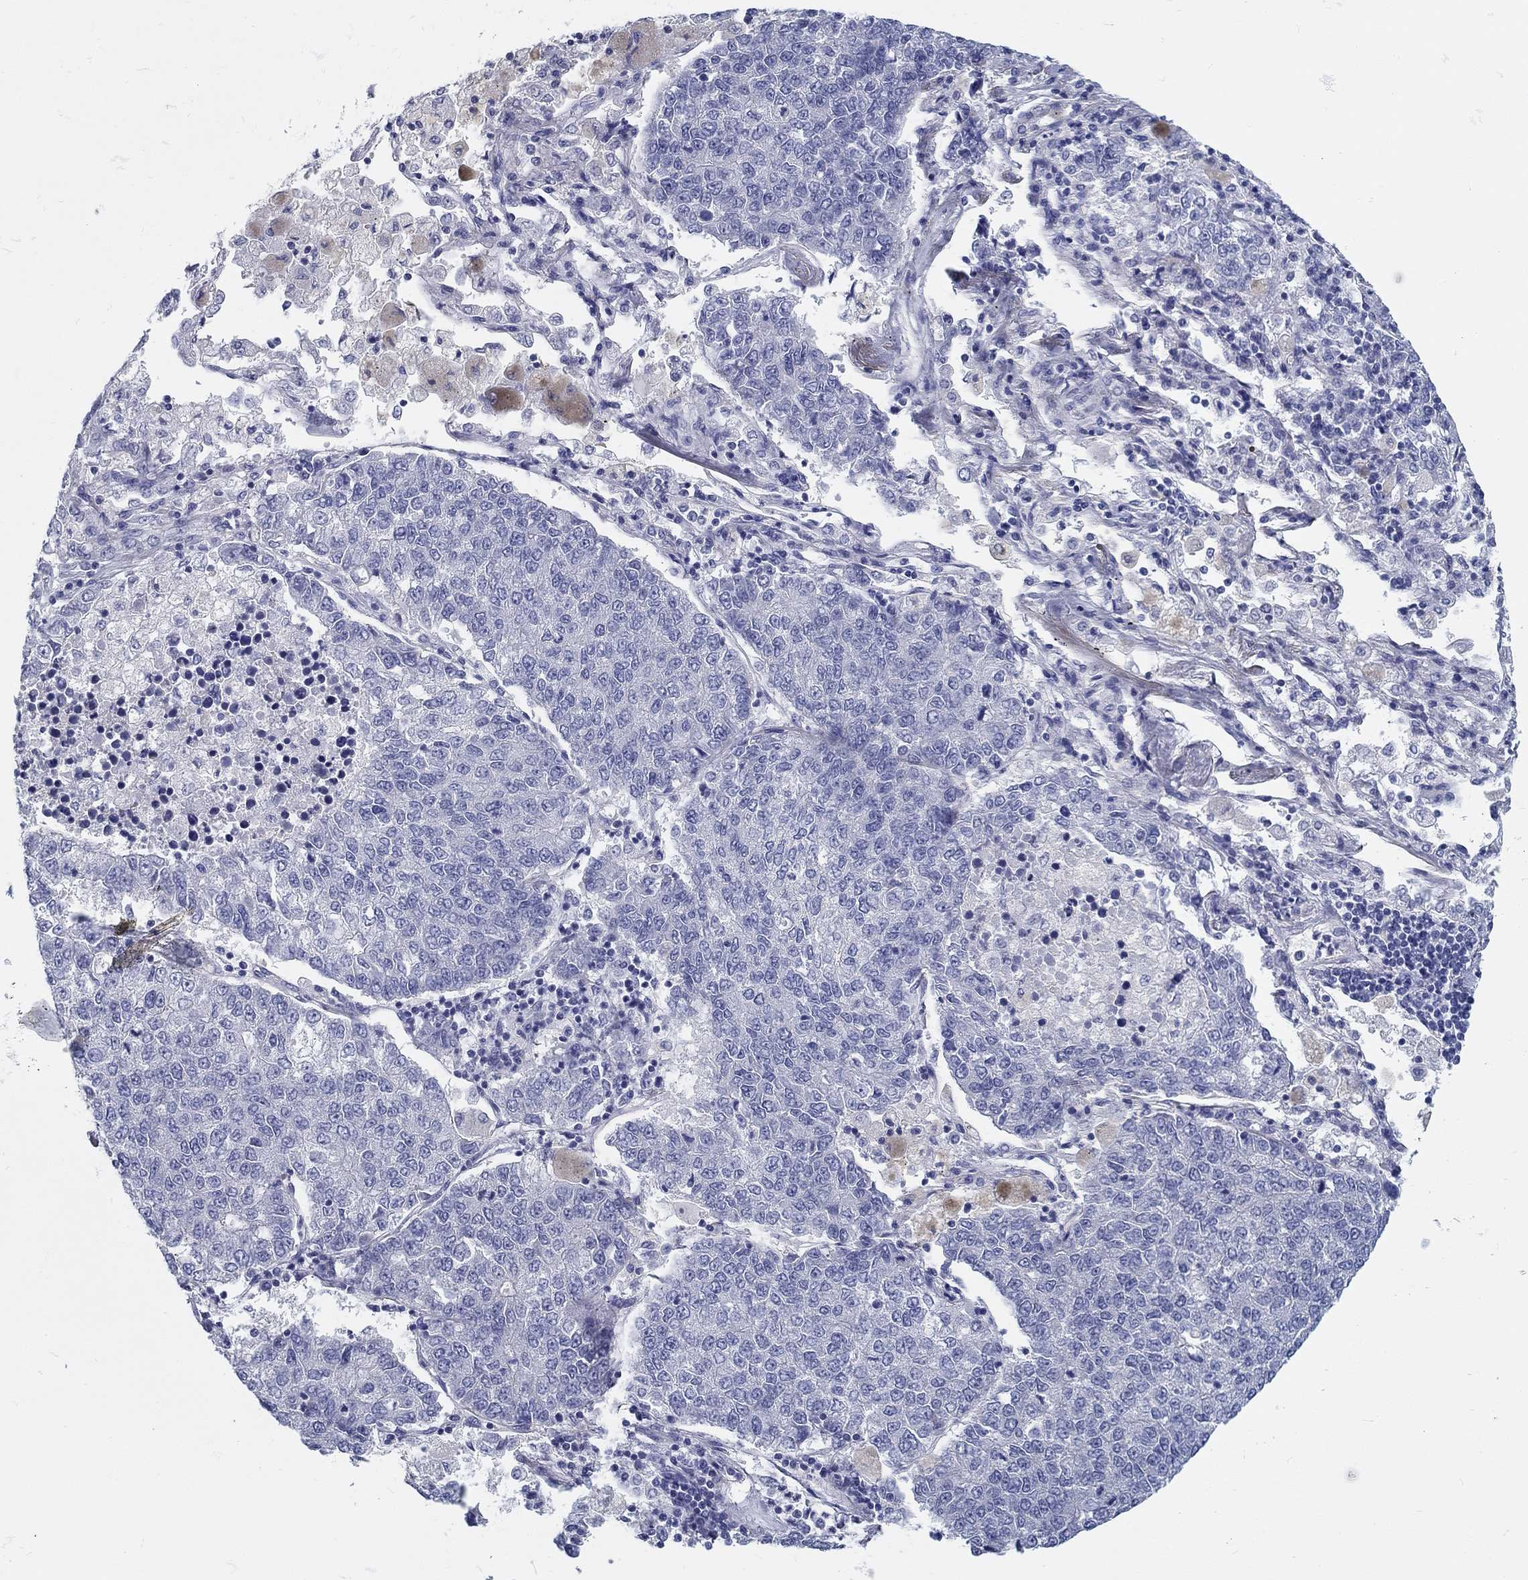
{"staining": {"intensity": "negative", "quantity": "none", "location": "none"}, "tissue": "lung cancer", "cell_type": "Tumor cells", "image_type": "cancer", "snomed": [{"axis": "morphology", "description": "Adenocarcinoma, NOS"}, {"axis": "topography", "description": "Lung"}], "caption": "Micrograph shows no protein staining in tumor cells of adenocarcinoma (lung) tissue. (DAB (3,3'-diaminobenzidine) IHC visualized using brightfield microscopy, high magnification).", "gene": "CRYGD", "patient": {"sex": "male", "age": 49}}